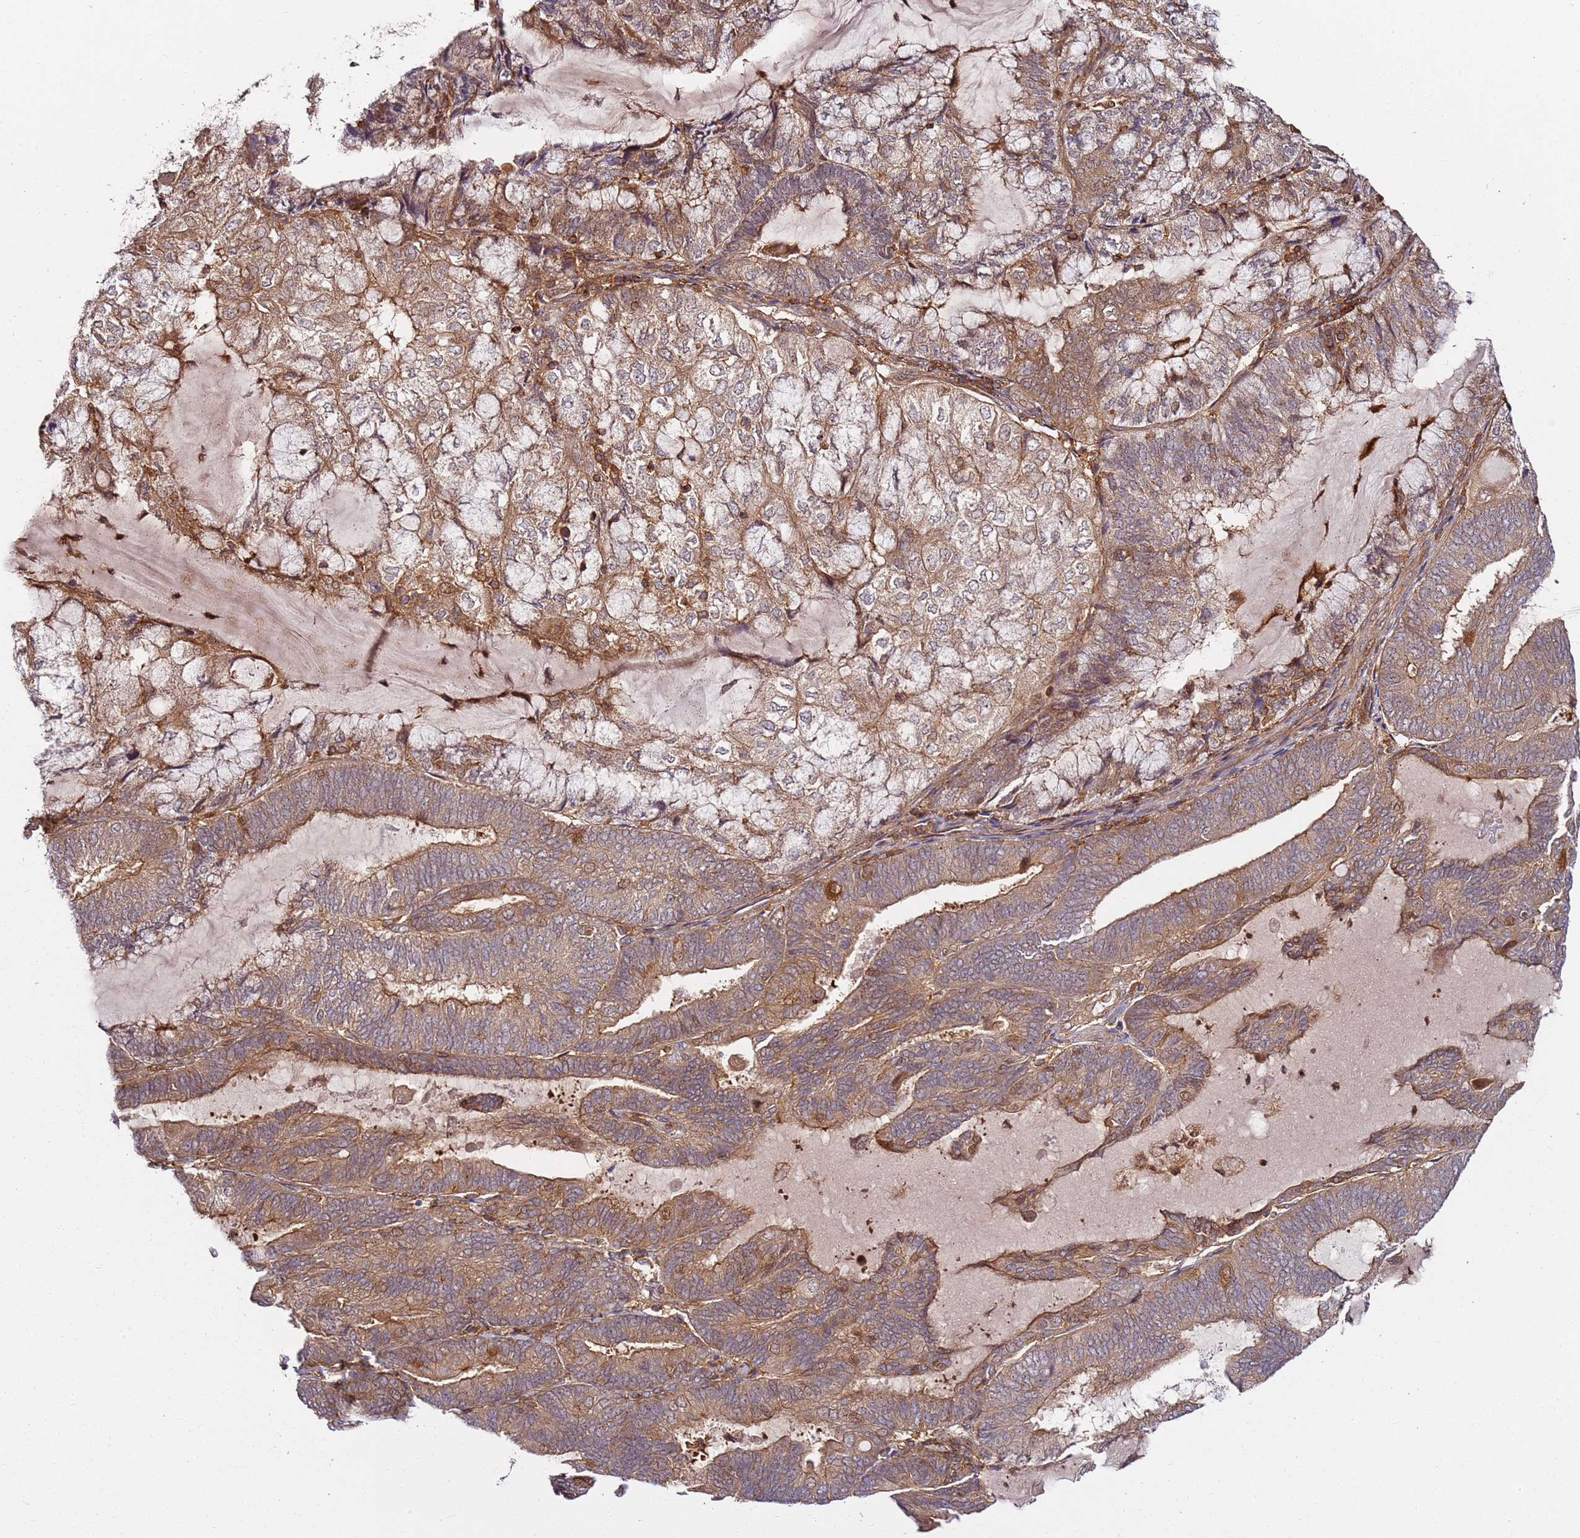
{"staining": {"intensity": "moderate", "quantity": ">75%", "location": "cytoplasmic/membranous"}, "tissue": "endometrial cancer", "cell_type": "Tumor cells", "image_type": "cancer", "snomed": [{"axis": "morphology", "description": "Adenocarcinoma, NOS"}, {"axis": "topography", "description": "Endometrium"}], "caption": "An IHC histopathology image of neoplastic tissue is shown. Protein staining in brown shows moderate cytoplasmic/membranous positivity in endometrial cancer (adenocarcinoma) within tumor cells. (IHC, brightfield microscopy, high magnification).", "gene": "PRMT7", "patient": {"sex": "female", "age": 81}}